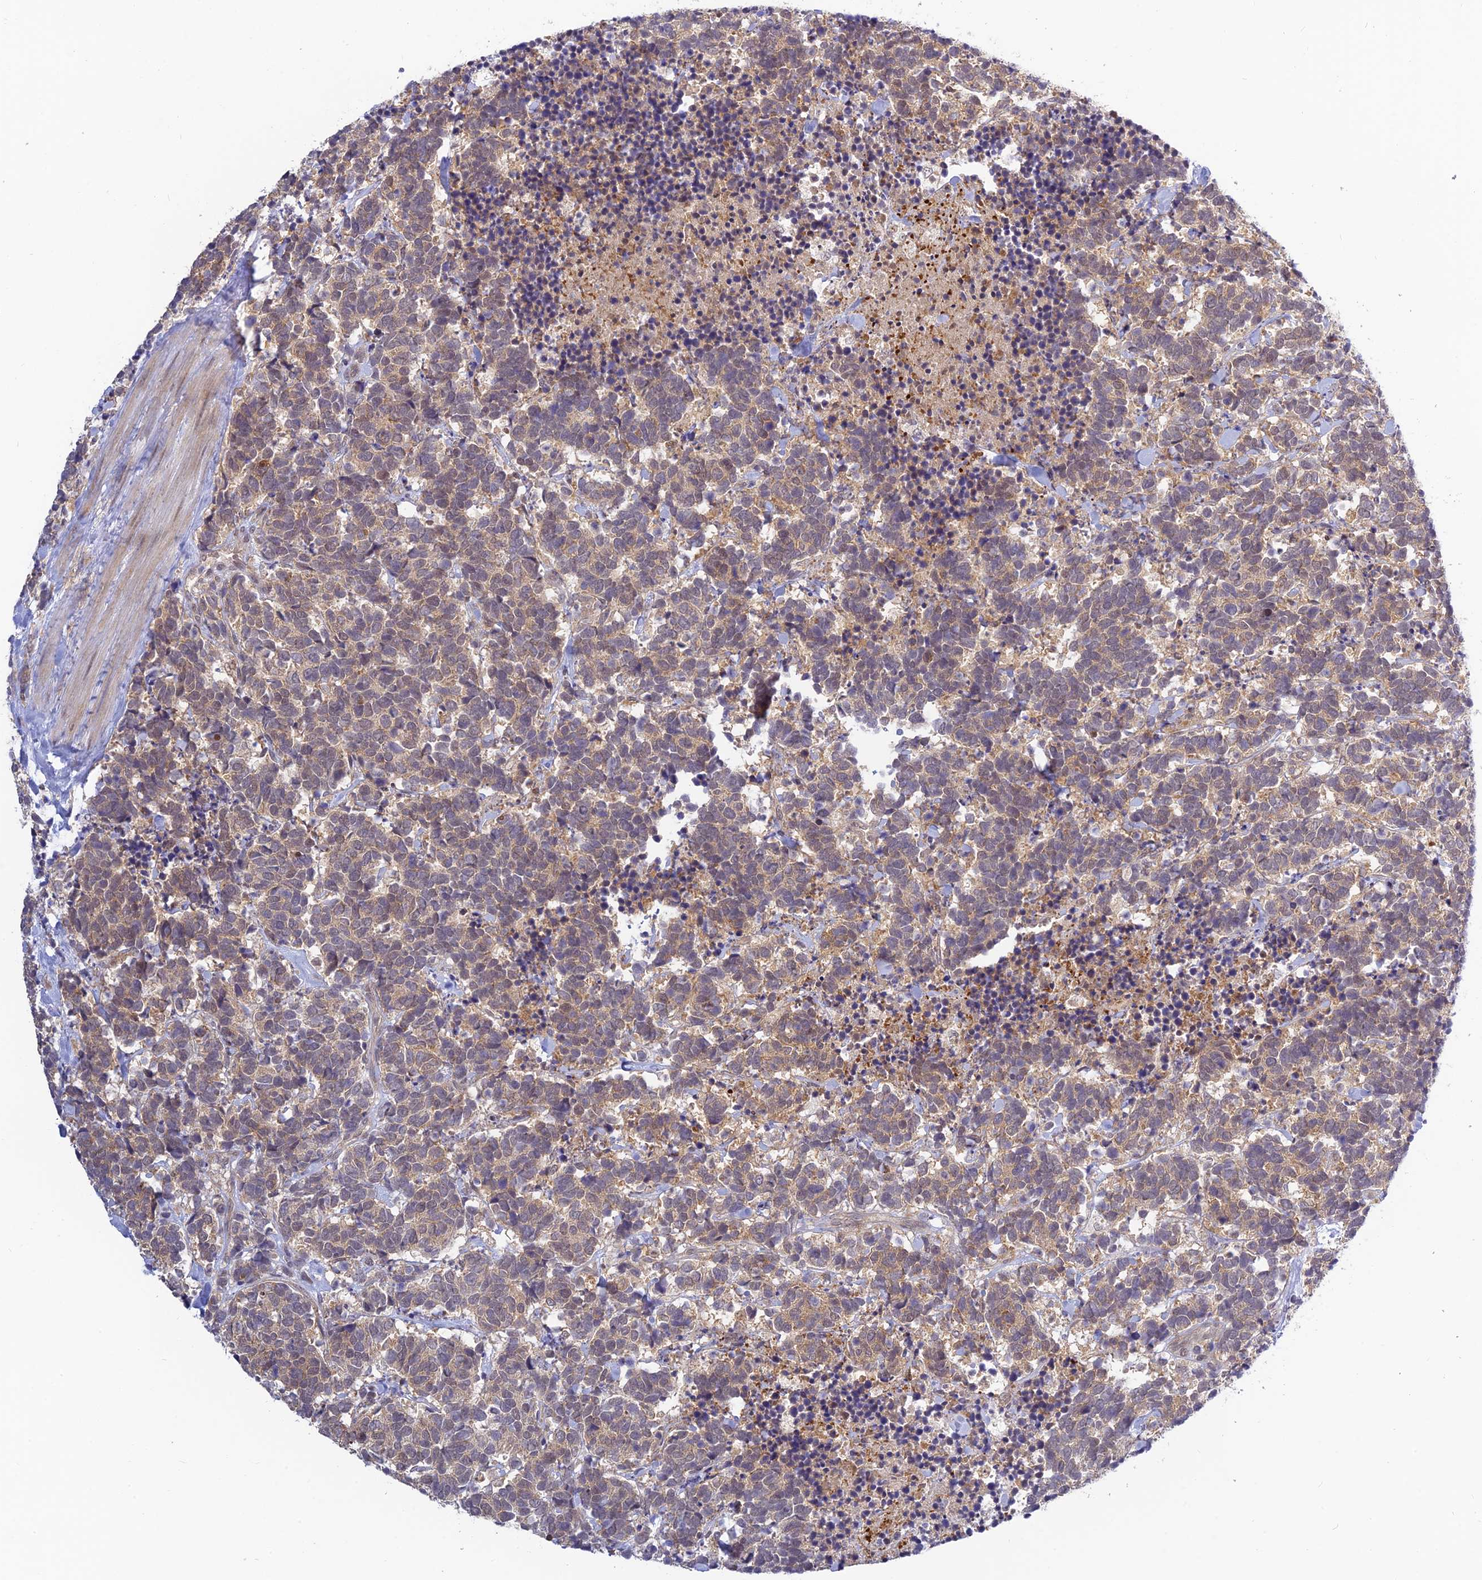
{"staining": {"intensity": "weak", "quantity": ">75%", "location": "cytoplasmic/membranous"}, "tissue": "carcinoid", "cell_type": "Tumor cells", "image_type": "cancer", "snomed": [{"axis": "morphology", "description": "Carcinoma, NOS"}, {"axis": "morphology", "description": "Carcinoid, malignant, NOS"}, {"axis": "topography", "description": "Prostate"}], "caption": "Weak cytoplasmic/membranous positivity is present in about >75% of tumor cells in malignant carcinoid.", "gene": "SKIC8", "patient": {"sex": "male", "age": 57}}